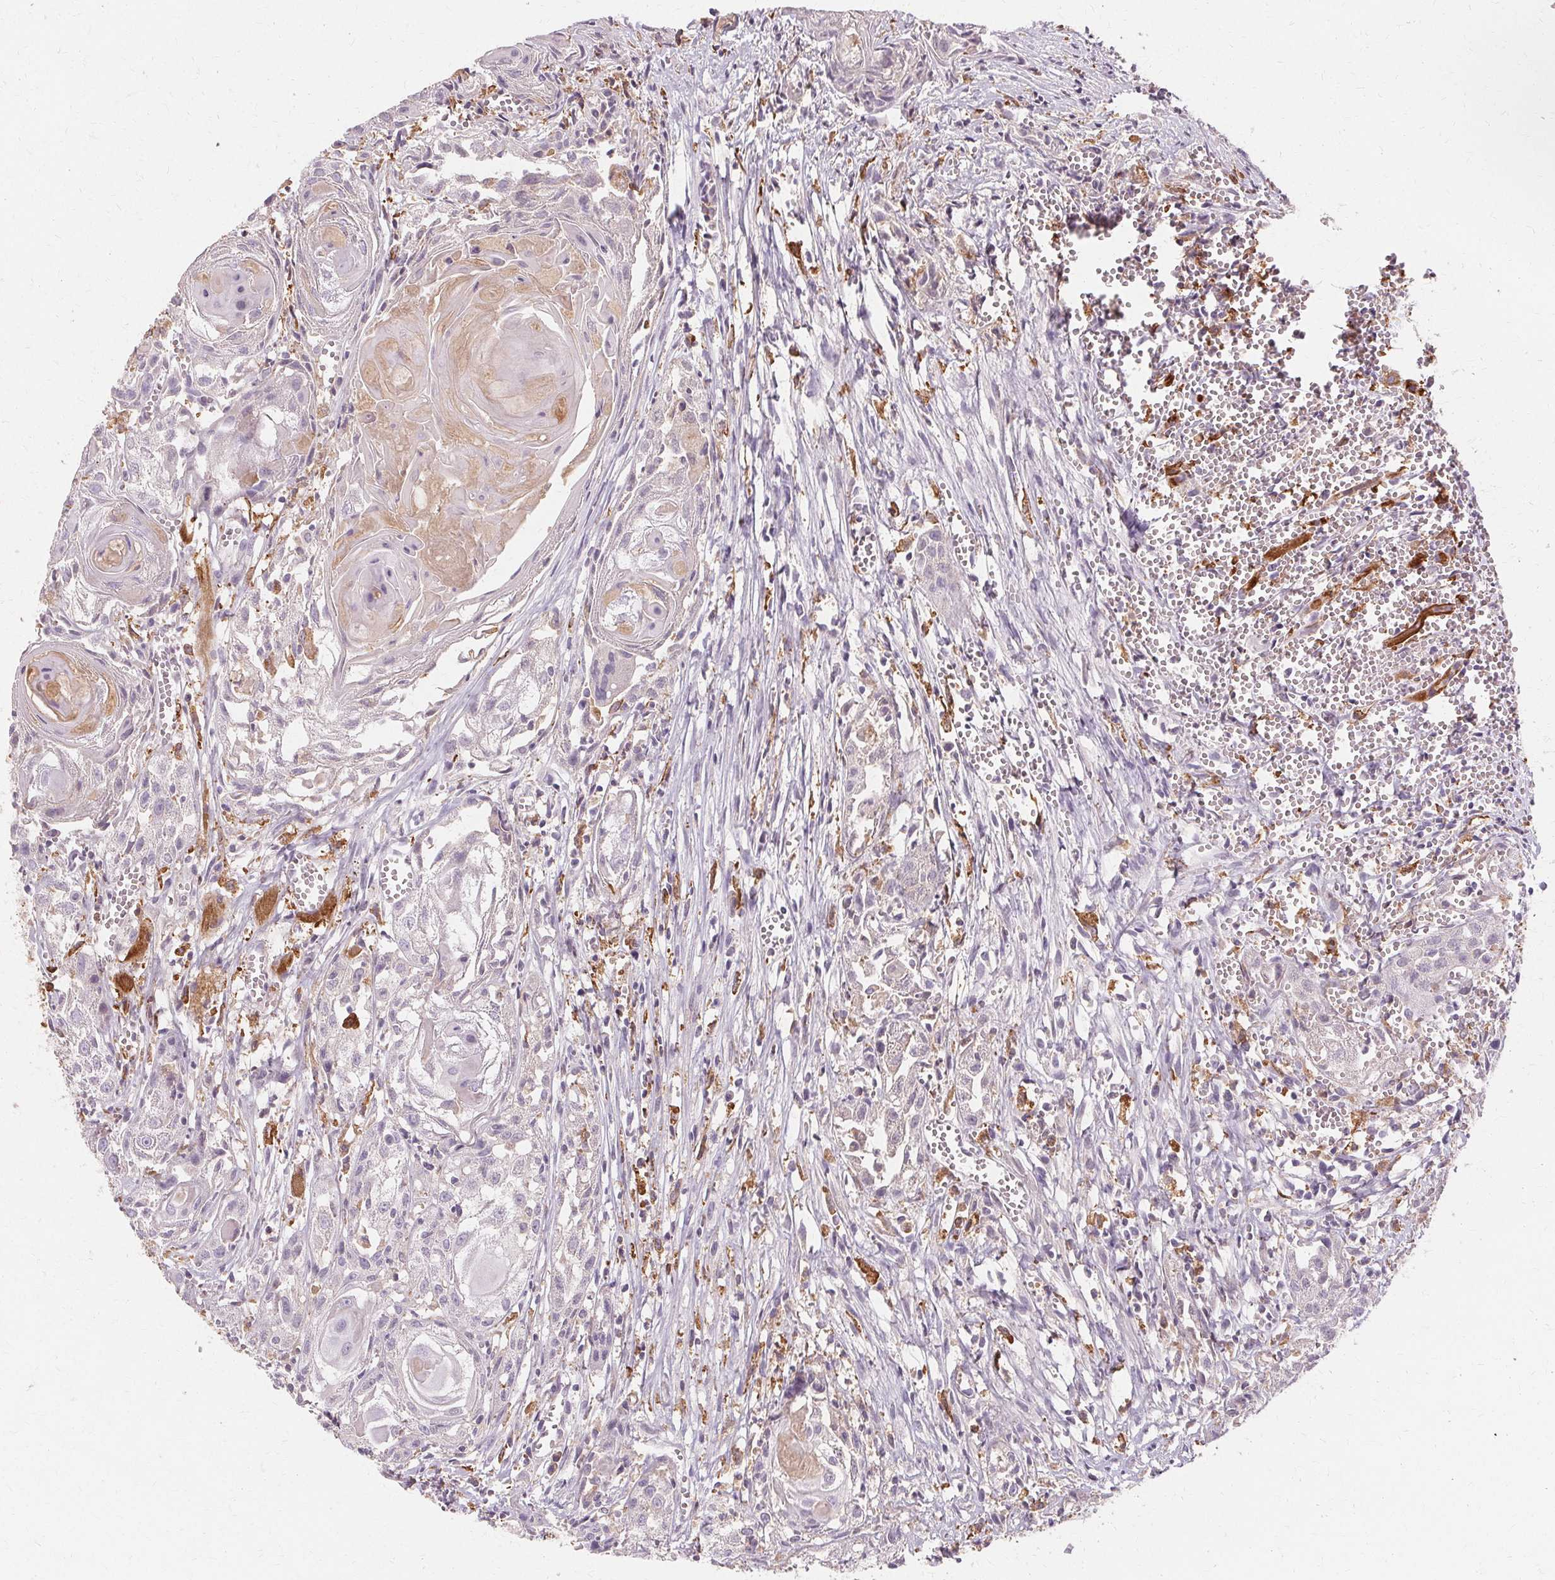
{"staining": {"intensity": "negative", "quantity": "none", "location": "none"}, "tissue": "head and neck cancer", "cell_type": "Tumor cells", "image_type": "cancer", "snomed": [{"axis": "morphology", "description": "Squamous cell carcinoma, NOS"}, {"axis": "topography", "description": "Head-Neck"}], "caption": "Protein analysis of head and neck cancer displays no significant staining in tumor cells. The staining is performed using DAB (3,3'-diaminobenzidine) brown chromogen with nuclei counter-stained in using hematoxylin.", "gene": "IFNGR1", "patient": {"sex": "female", "age": 80}}